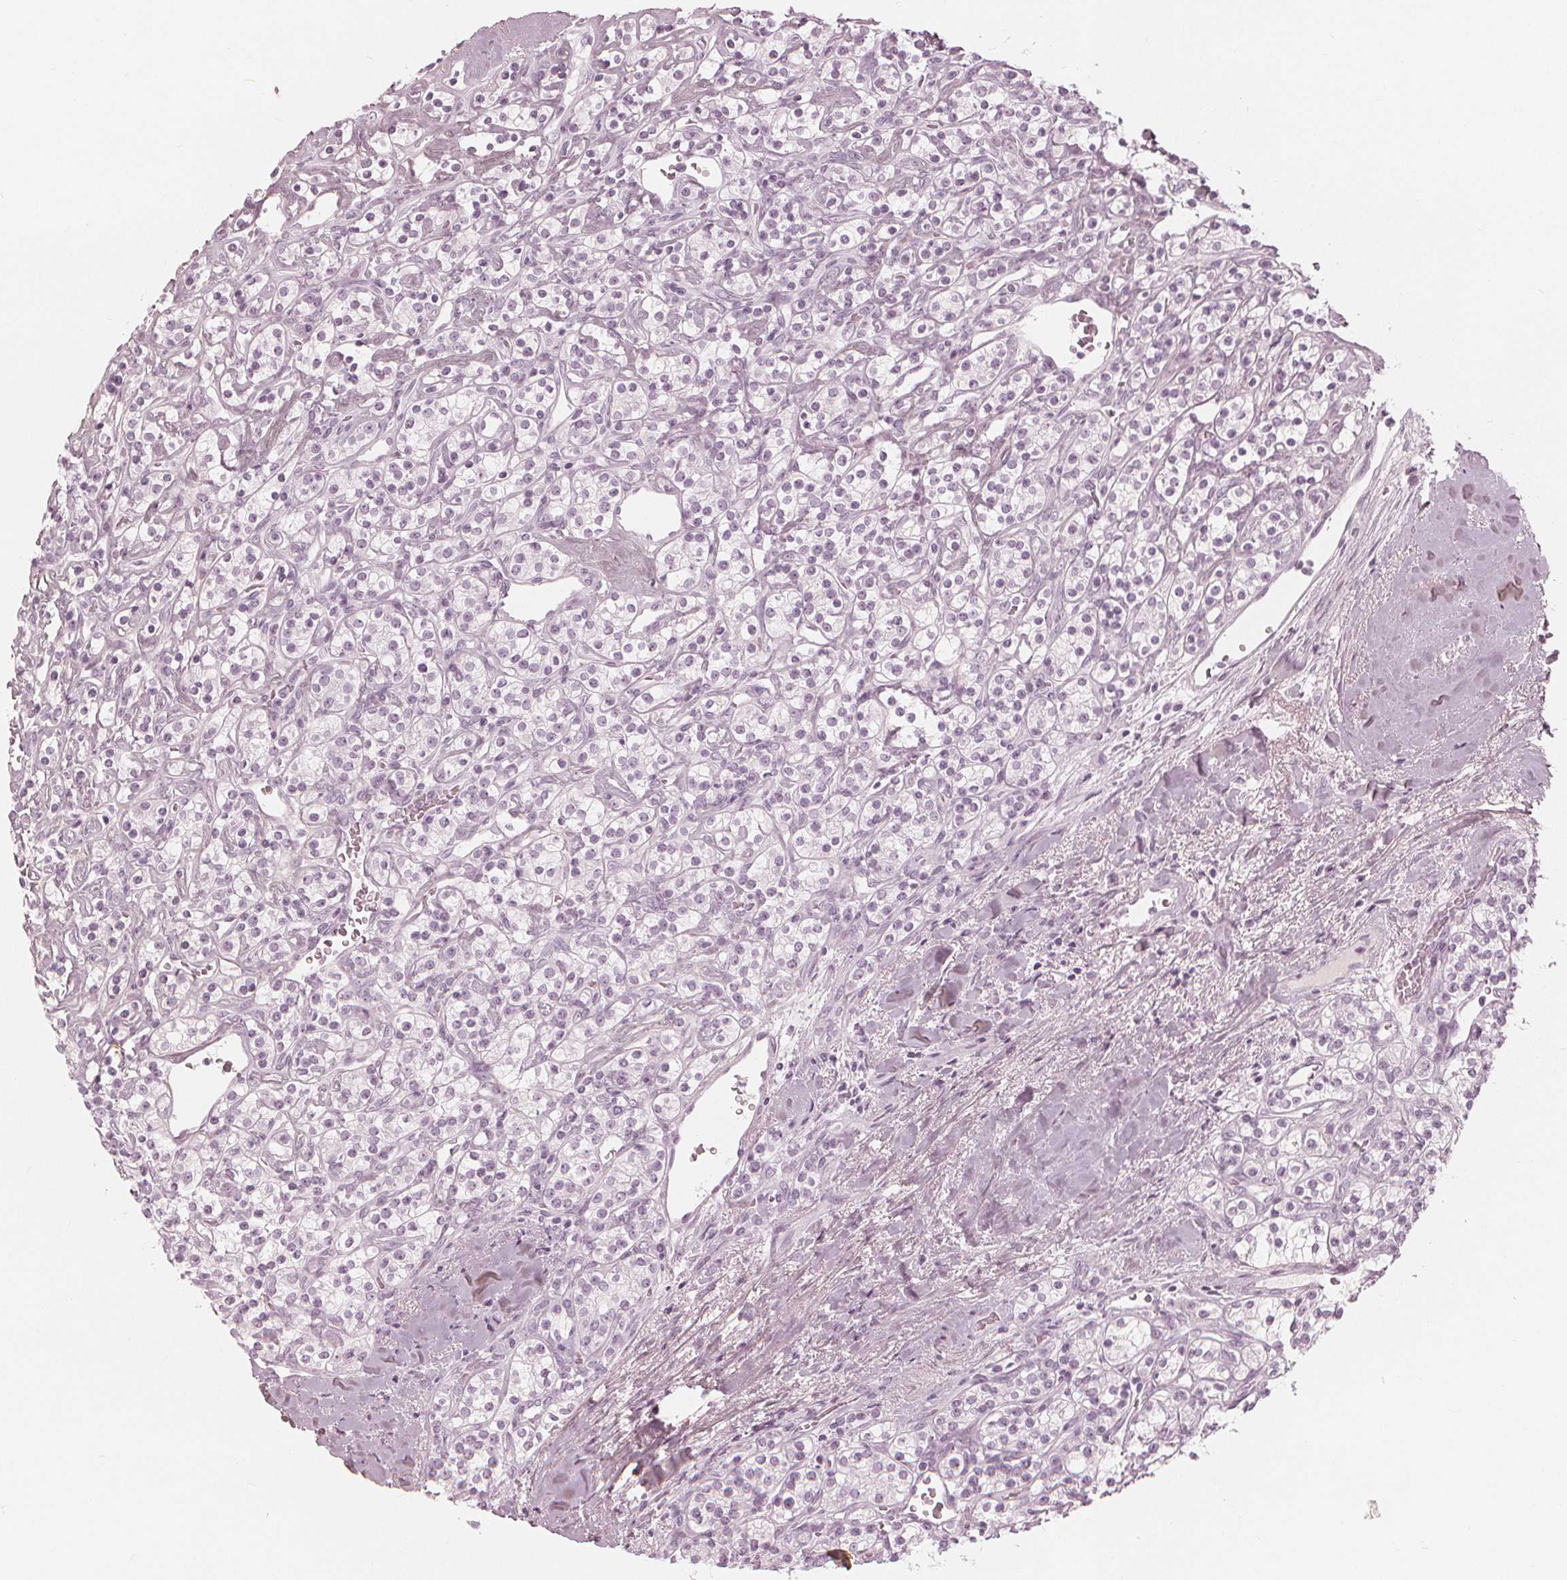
{"staining": {"intensity": "negative", "quantity": "none", "location": "none"}, "tissue": "renal cancer", "cell_type": "Tumor cells", "image_type": "cancer", "snomed": [{"axis": "morphology", "description": "Adenocarcinoma, NOS"}, {"axis": "topography", "description": "Kidney"}], "caption": "Histopathology image shows no protein positivity in tumor cells of renal cancer (adenocarcinoma) tissue. (DAB immunohistochemistry (IHC) visualized using brightfield microscopy, high magnification).", "gene": "PAEP", "patient": {"sex": "male", "age": 77}}